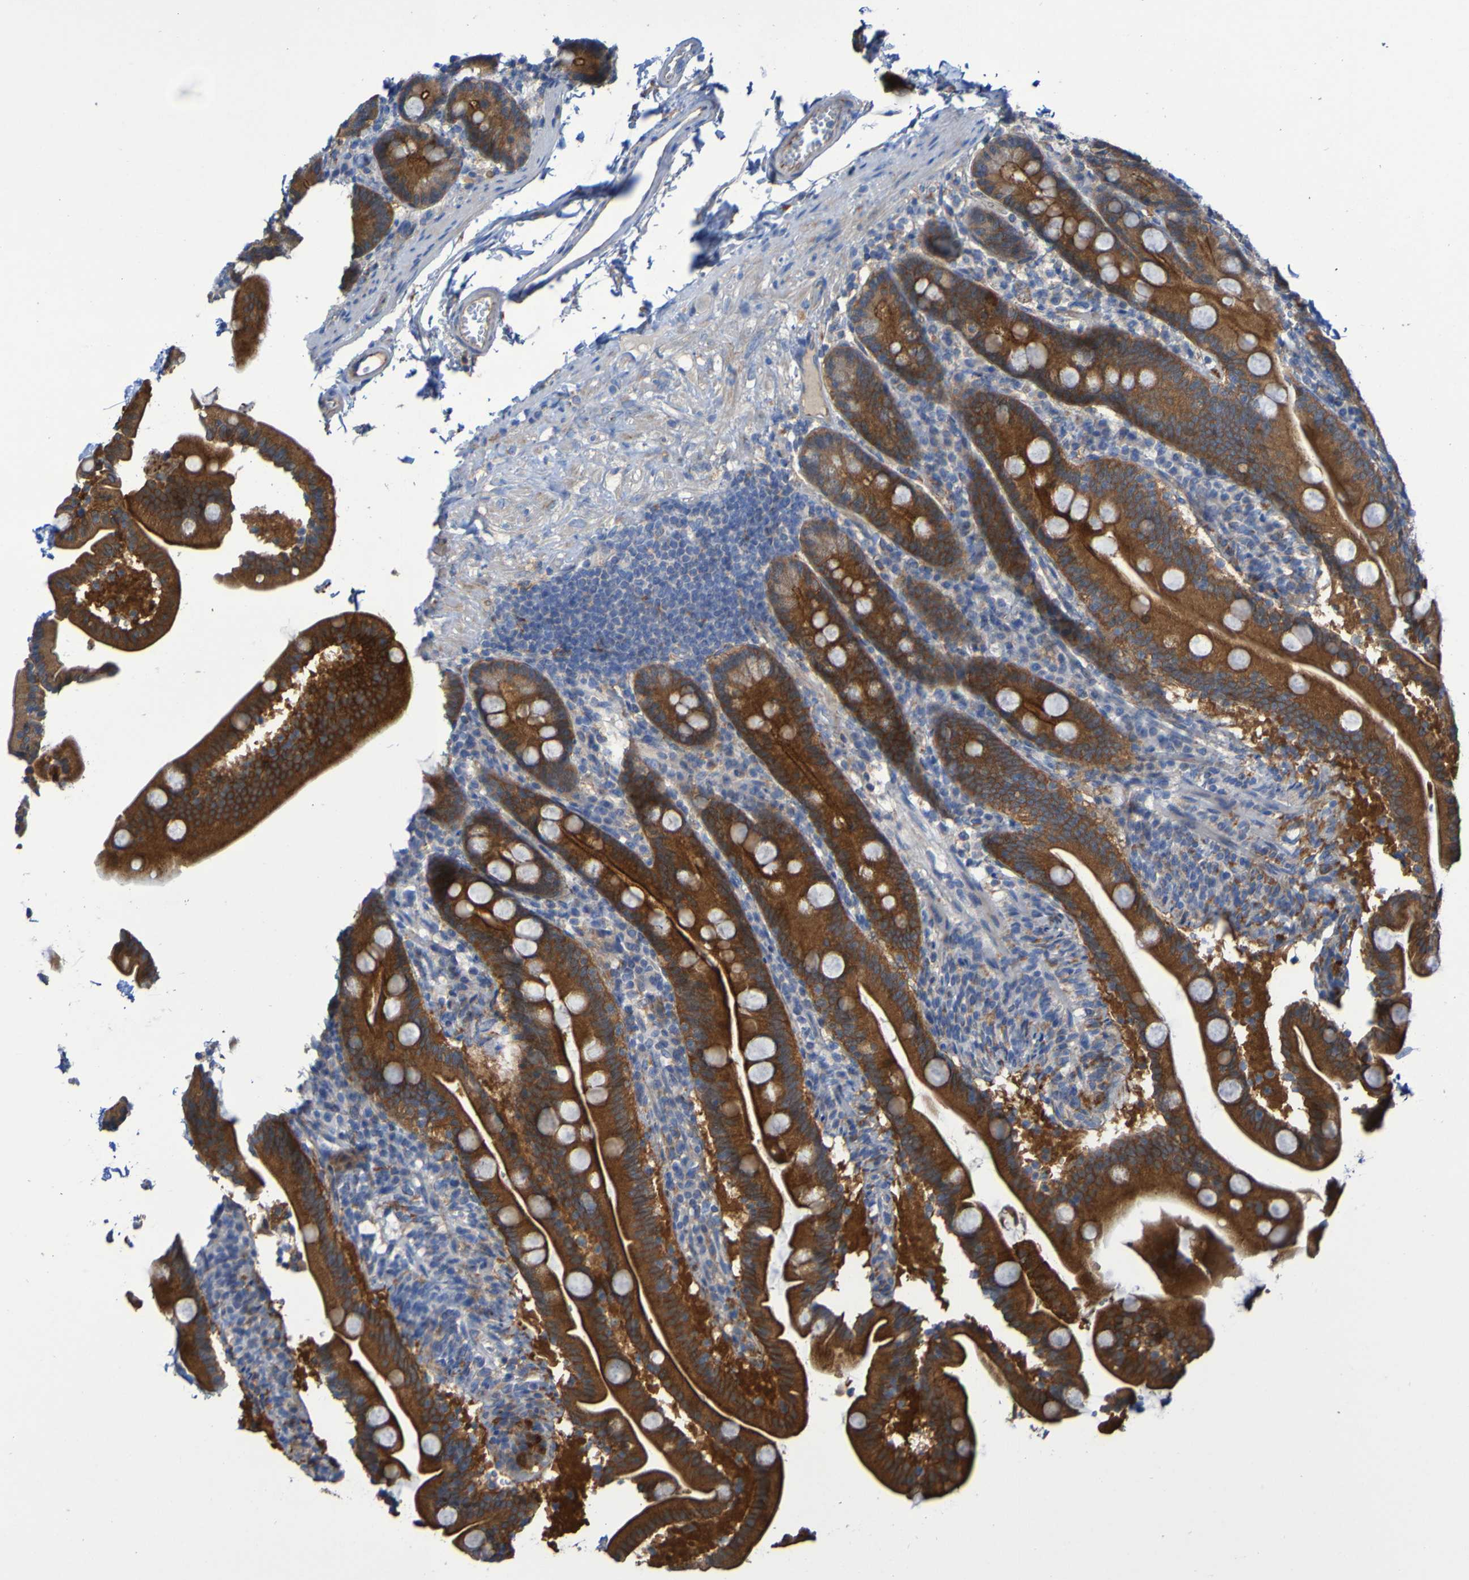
{"staining": {"intensity": "strong", "quantity": ">75%", "location": "cytoplasmic/membranous"}, "tissue": "duodenum", "cell_type": "Glandular cells", "image_type": "normal", "snomed": [{"axis": "morphology", "description": "Normal tissue, NOS"}, {"axis": "topography", "description": "Duodenum"}], "caption": "Protein staining demonstrates strong cytoplasmic/membranous expression in about >75% of glandular cells in benign duodenum. The staining is performed using DAB (3,3'-diaminobenzidine) brown chromogen to label protein expression. The nuclei are counter-stained blue using hematoxylin.", "gene": "ARHGEF16", "patient": {"sex": "male", "age": 54}}